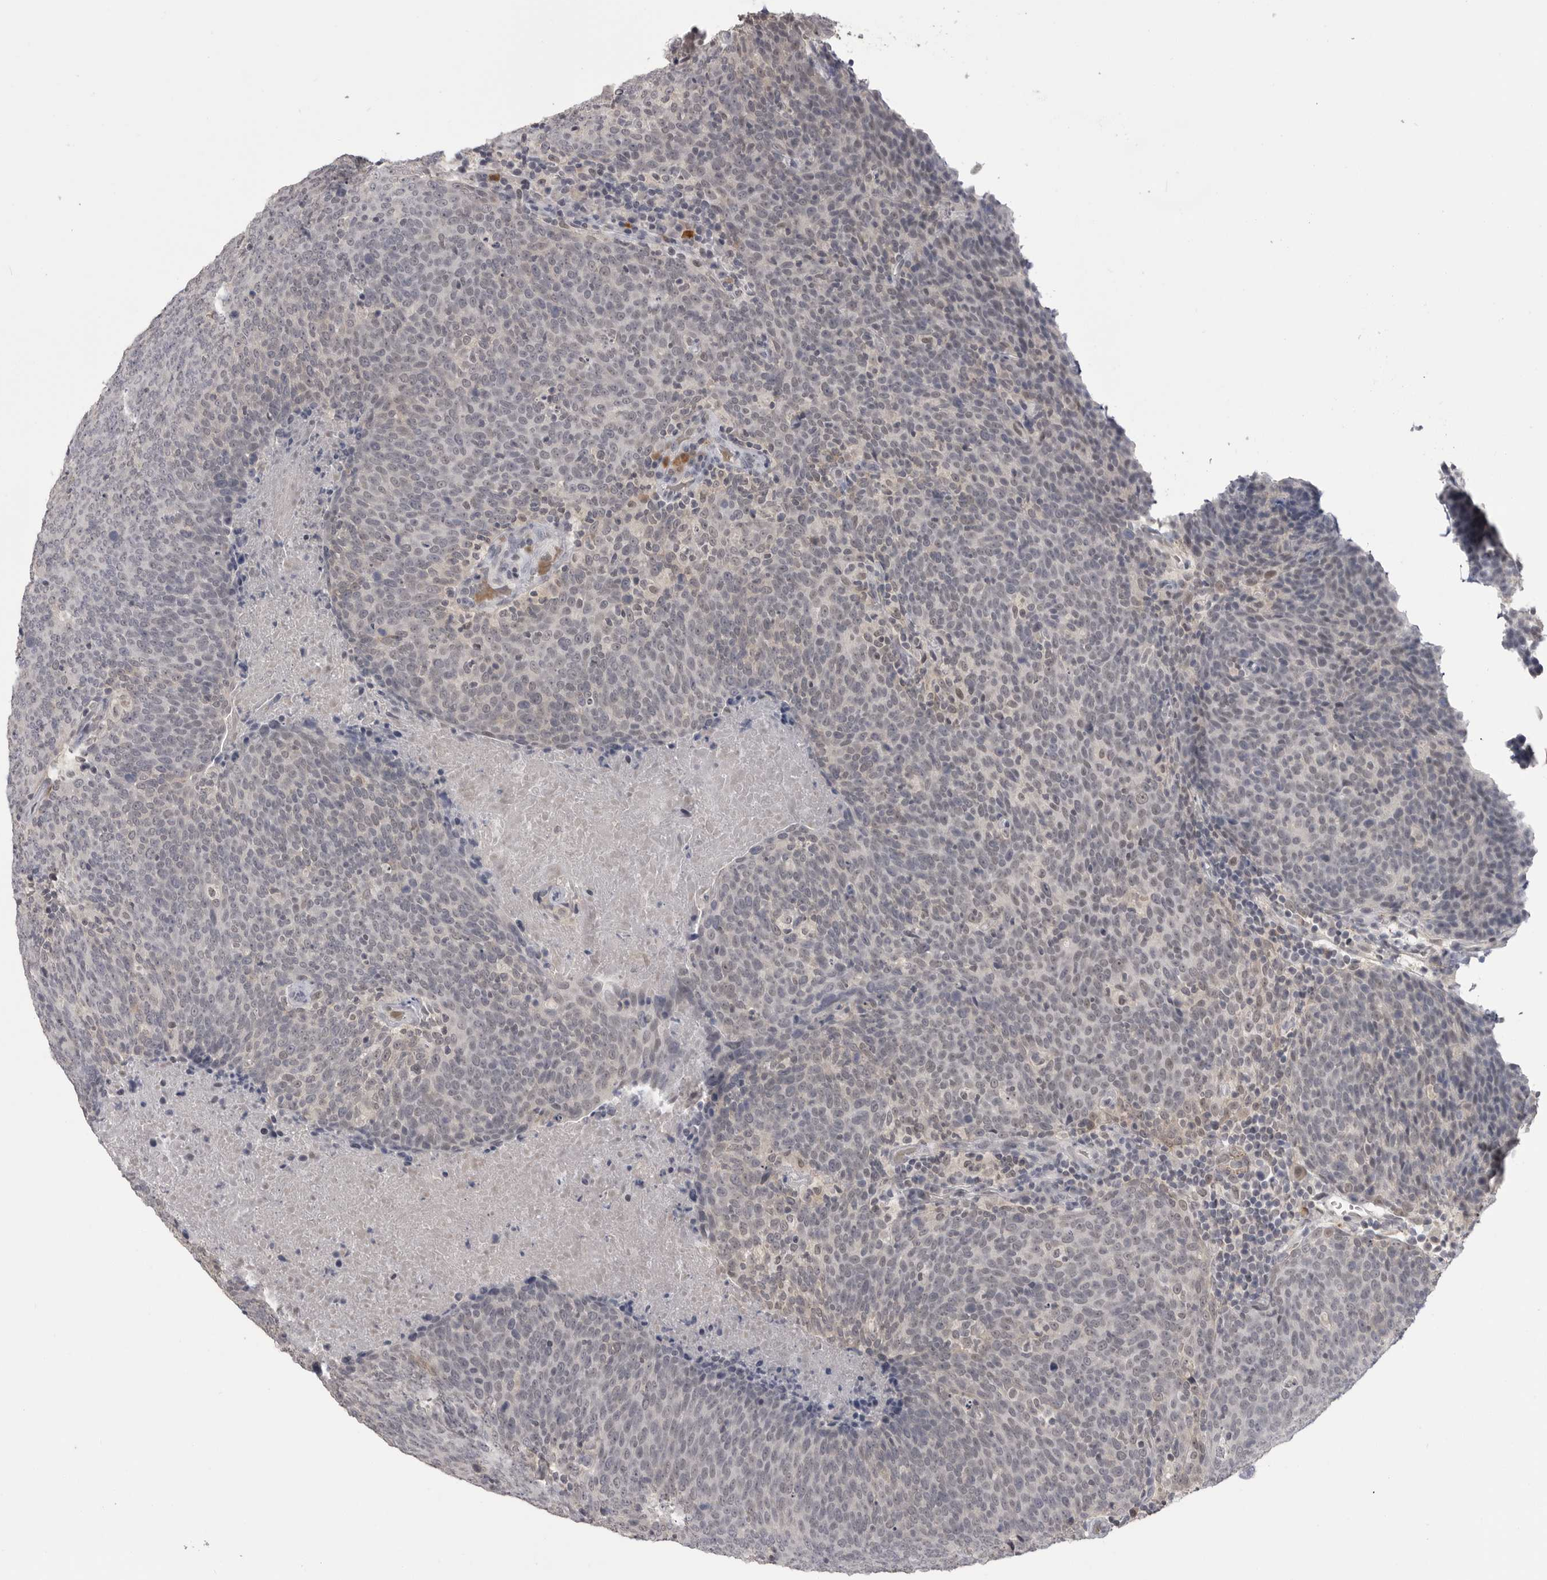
{"staining": {"intensity": "weak", "quantity": "<25%", "location": "nuclear"}, "tissue": "head and neck cancer", "cell_type": "Tumor cells", "image_type": "cancer", "snomed": [{"axis": "morphology", "description": "Squamous cell carcinoma, NOS"}, {"axis": "morphology", "description": "Squamous cell carcinoma, metastatic, NOS"}, {"axis": "topography", "description": "Lymph node"}, {"axis": "topography", "description": "Head-Neck"}], "caption": "The image reveals no staining of tumor cells in head and neck cancer.", "gene": "PLEKHF1", "patient": {"sex": "male", "age": 62}}